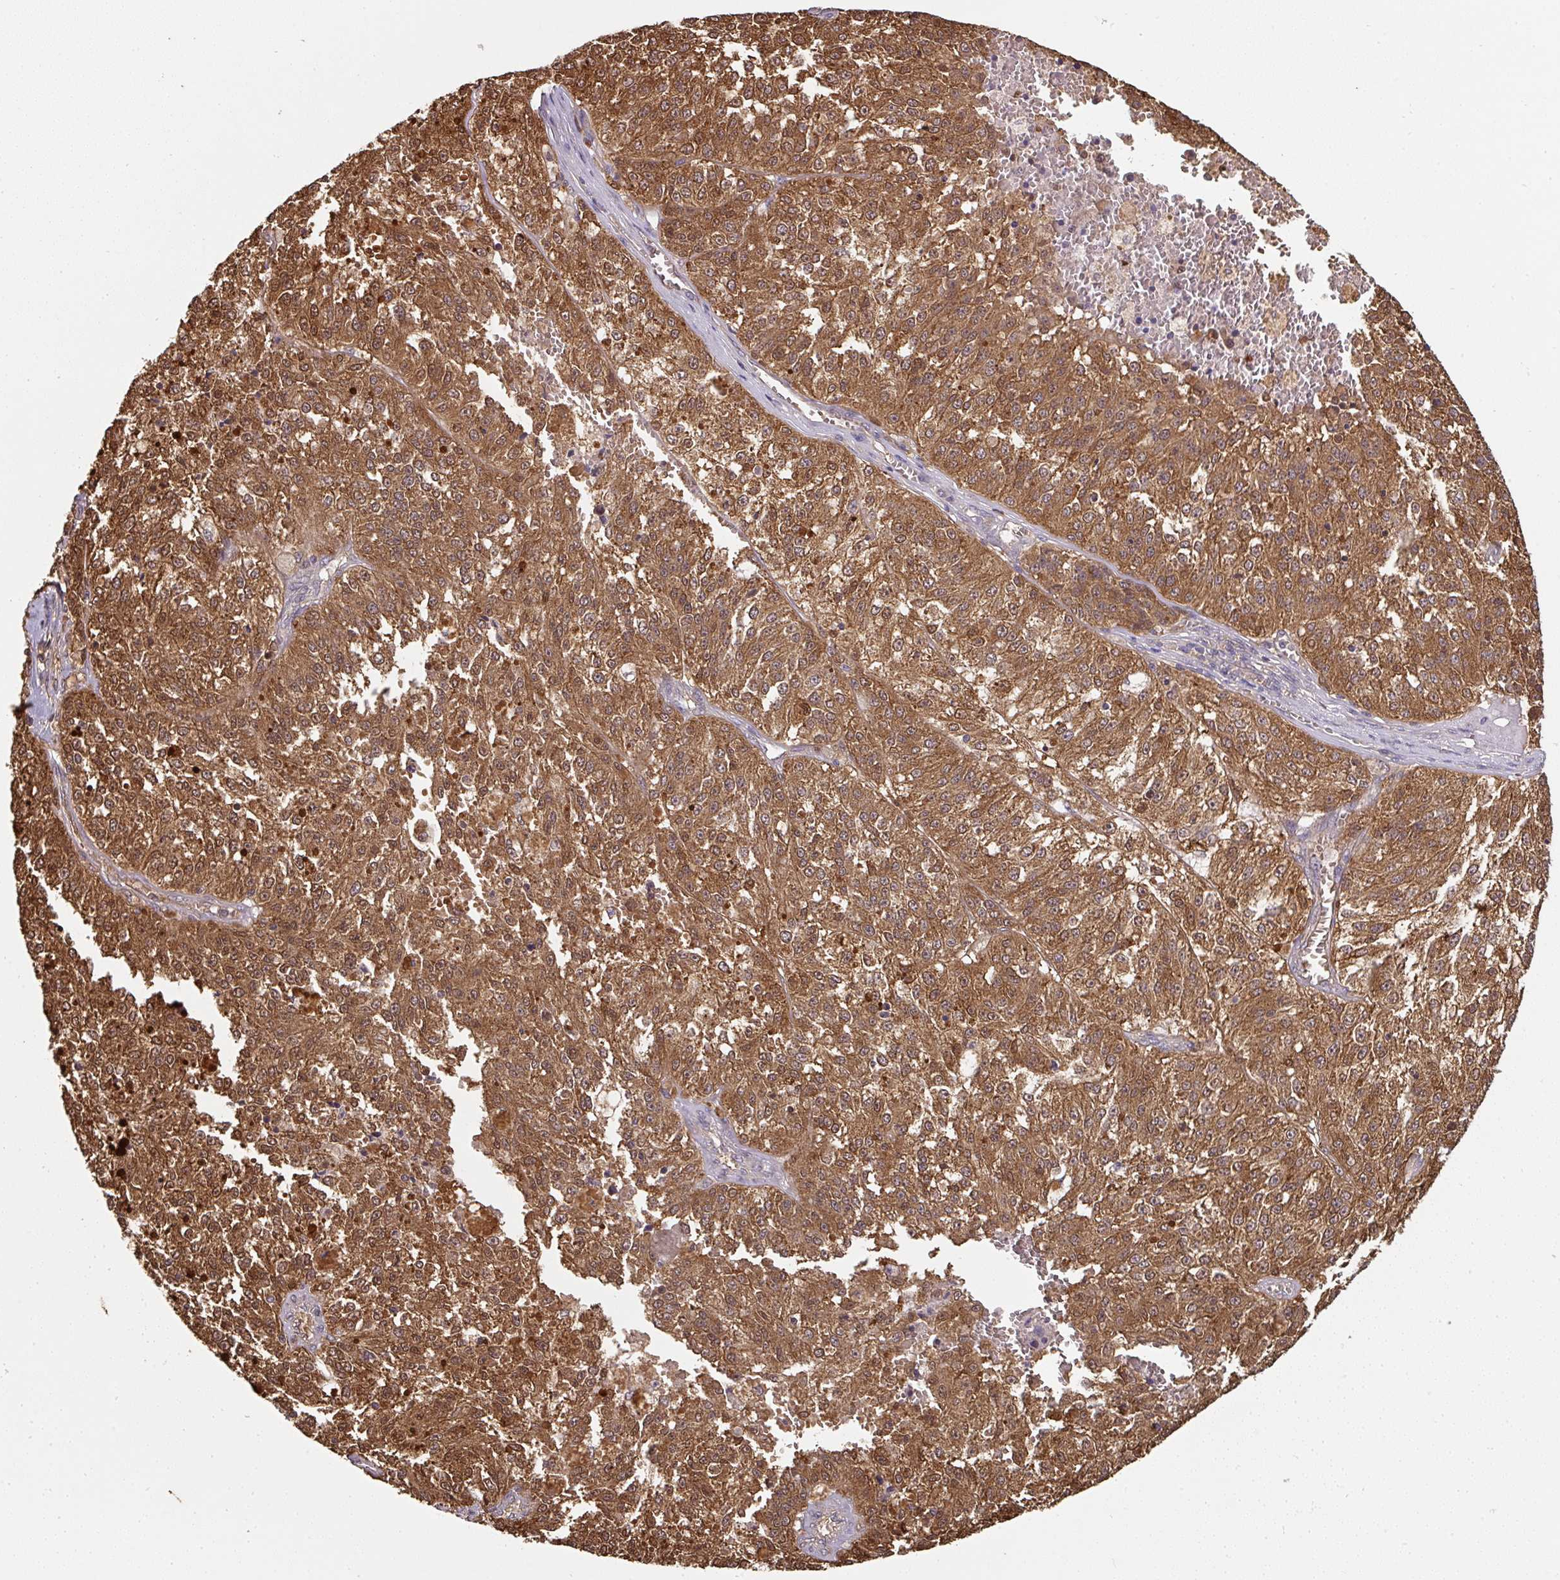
{"staining": {"intensity": "strong", "quantity": ">75%", "location": "cytoplasmic/membranous,nuclear"}, "tissue": "melanoma", "cell_type": "Tumor cells", "image_type": "cancer", "snomed": [{"axis": "morphology", "description": "Malignant melanoma, NOS"}, {"axis": "topography", "description": "Skin"}], "caption": "Brown immunohistochemical staining in human malignant melanoma demonstrates strong cytoplasmic/membranous and nuclear positivity in about >75% of tumor cells.", "gene": "ST13", "patient": {"sex": "female", "age": 64}}